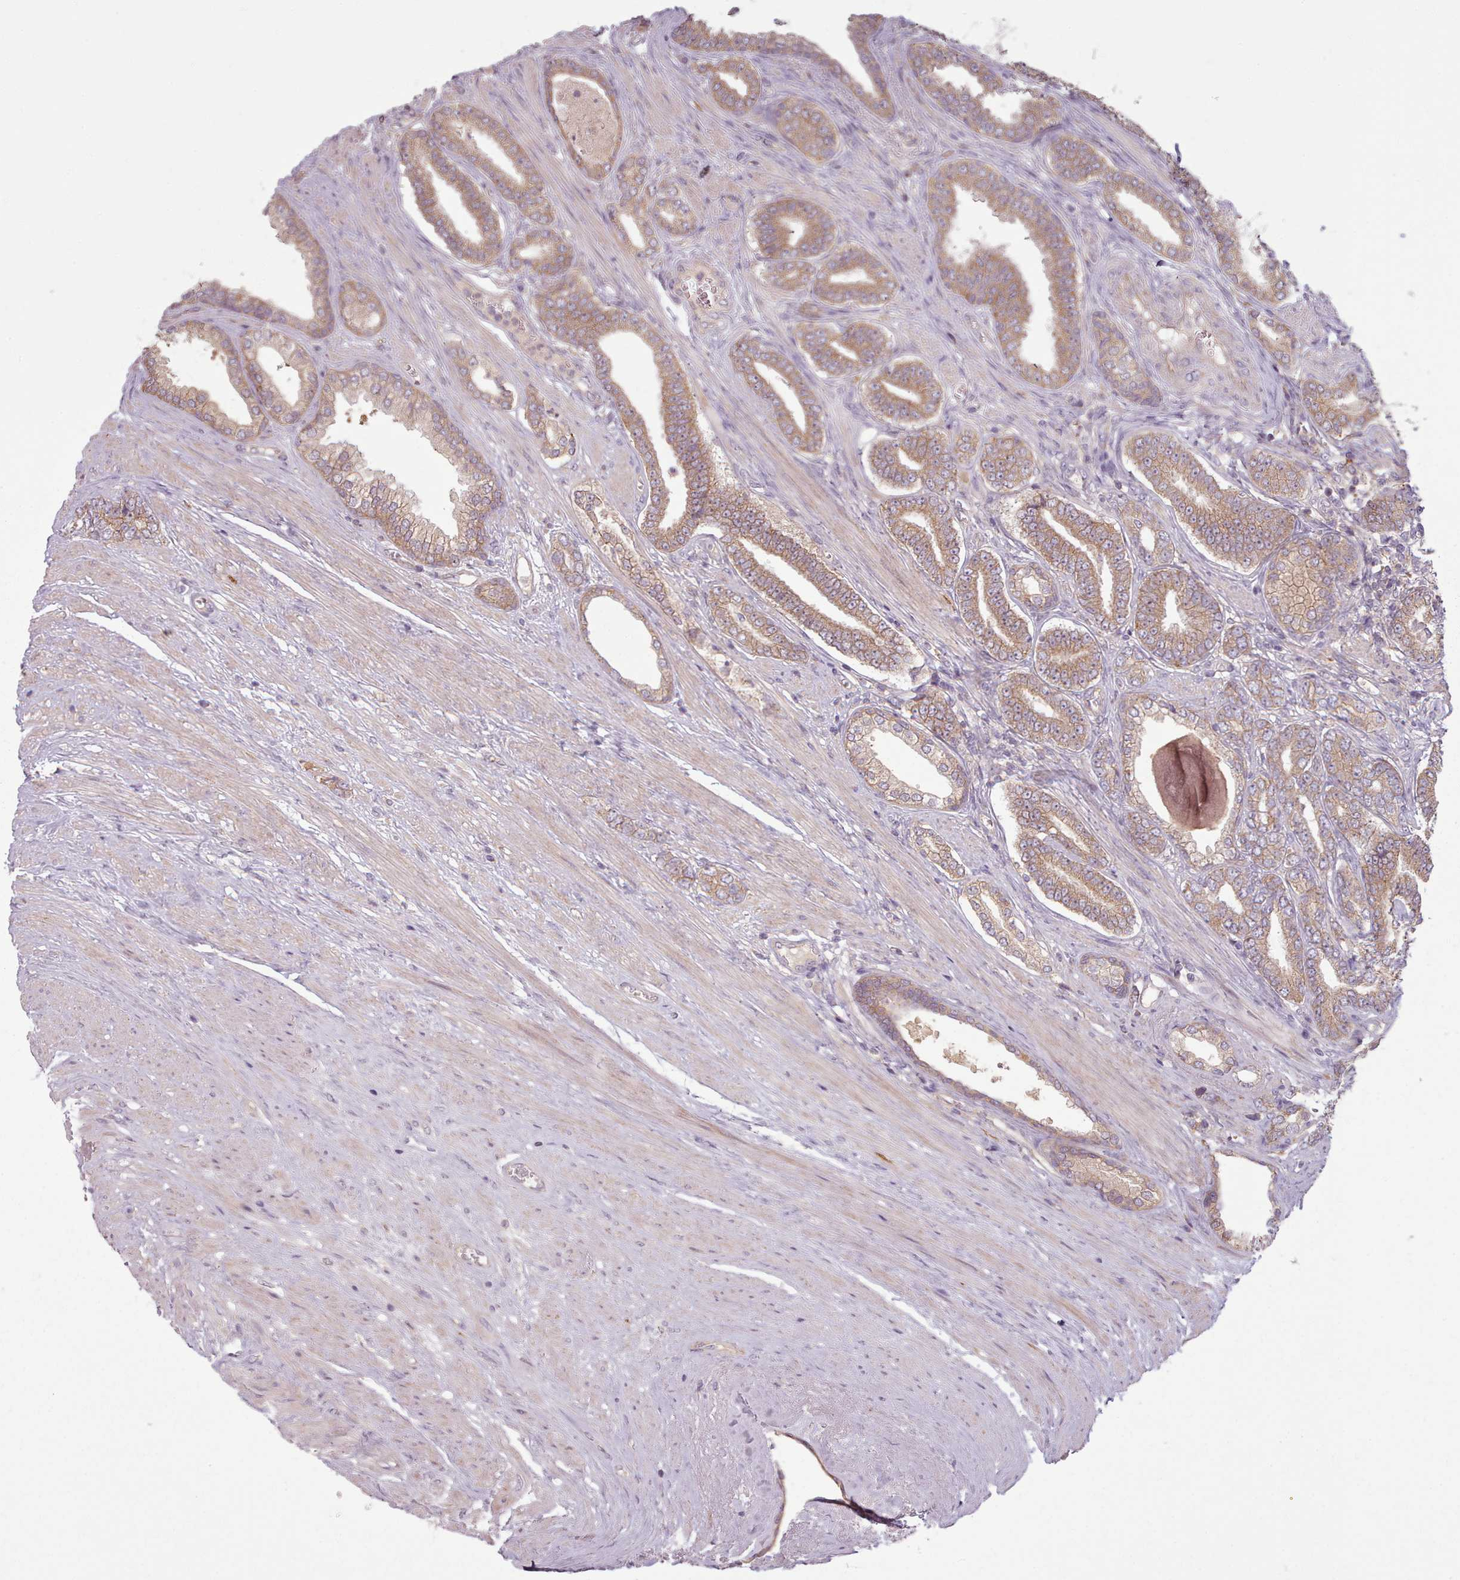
{"staining": {"intensity": "moderate", "quantity": ">75%", "location": "cytoplasmic/membranous"}, "tissue": "prostate cancer", "cell_type": "Tumor cells", "image_type": "cancer", "snomed": [{"axis": "morphology", "description": "Adenocarcinoma, NOS"}, {"axis": "topography", "description": "Prostate and seminal vesicle, NOS"}], "caption": "Moderate cytoplasmic/membranous staining for a protein is identified in approximately >75% of tumor cells of adenocarcinoma (prostate) using IHC.", "gene": "NT5DC2", "patient": {"sex": "male", "age": 76}}